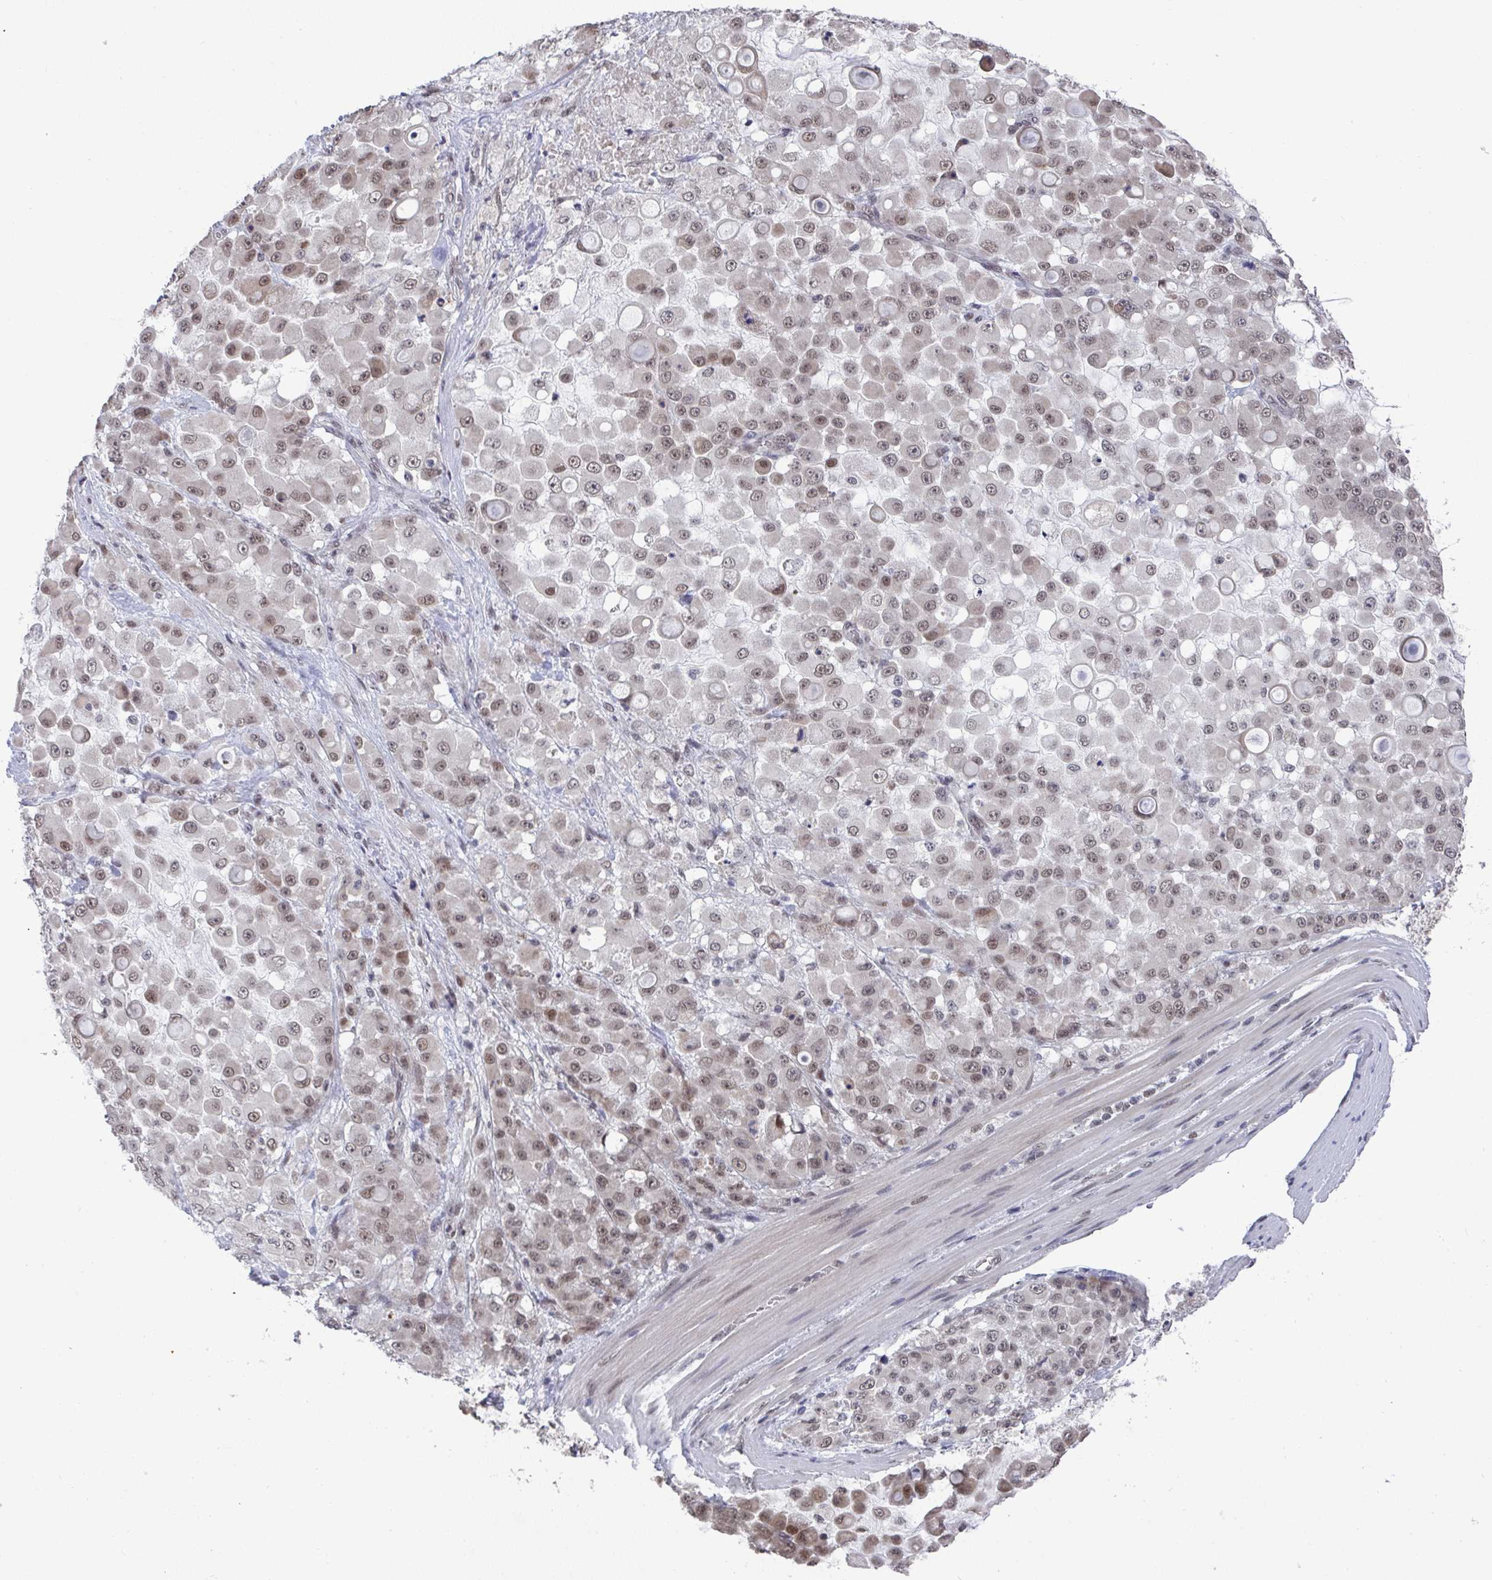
{"staining": {"intensity": "moderate", "quantity": ">75%", "location": "nuclear"}, "tissue": "stomach cancer", "cell_type": "Tumor cells", "image_type": "cancer", "snomed": [{"axis": "morphology", "description": "Adenocarcinoma, NOS"}, {"axis": "topography", "description": "Stomach"}], "caption": "Immunohistochemistry (IHC) micrograph of human adenocarcinoma (stomach) stained for a protein (brown), which exhibits medium levels of moderate nuclear expression in approximately >75% of tumor cells.", "gene": "JMJD1C", "patient": {"sex": "female", "age": 76}}